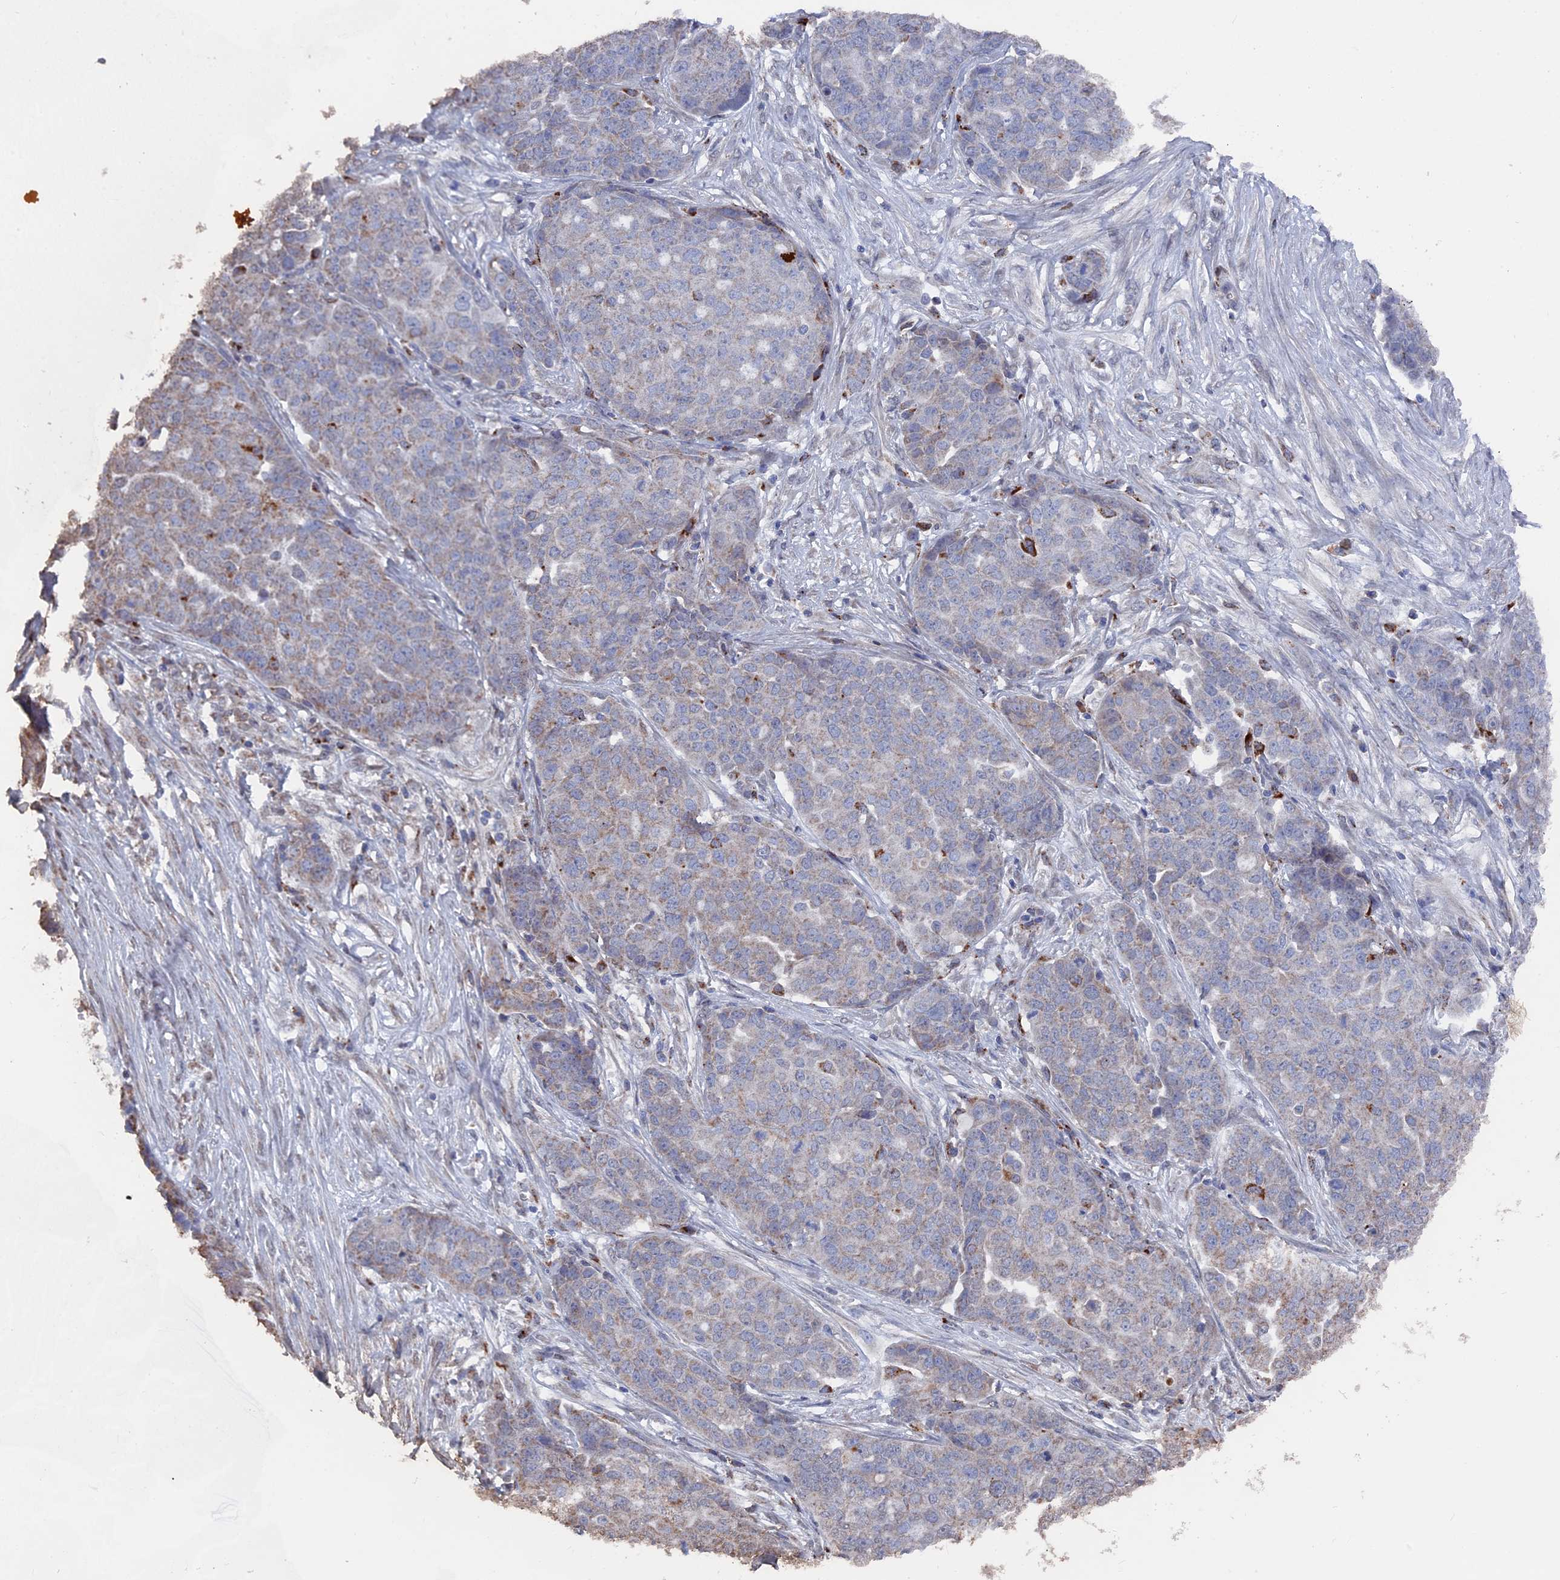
{"staining": {"intensity": "moderate", "quantity": "<25%", "location": "cytoplasmic/membranous"}, "tissue": "ovarian cancer", "cell_type": "Tumor cells", "image_type": "cancer", "snomed": [{"axis": "morphology", "description": "Cystadenocarcinoma, serous, NOS"}, {"axis": "topography", "description": "Soft tissue"}, {"axis": "topography", "description": "Ovary"}], "caption": "Immunohistochemistry of human serous cystadenocarcinoma (ovarian) shows low levels of moderate cytoplasmic/membranous staining in approximately <25% of tumor cells.", "gene": "SMG9", "patient": {"sex": "female", "age": 57}}